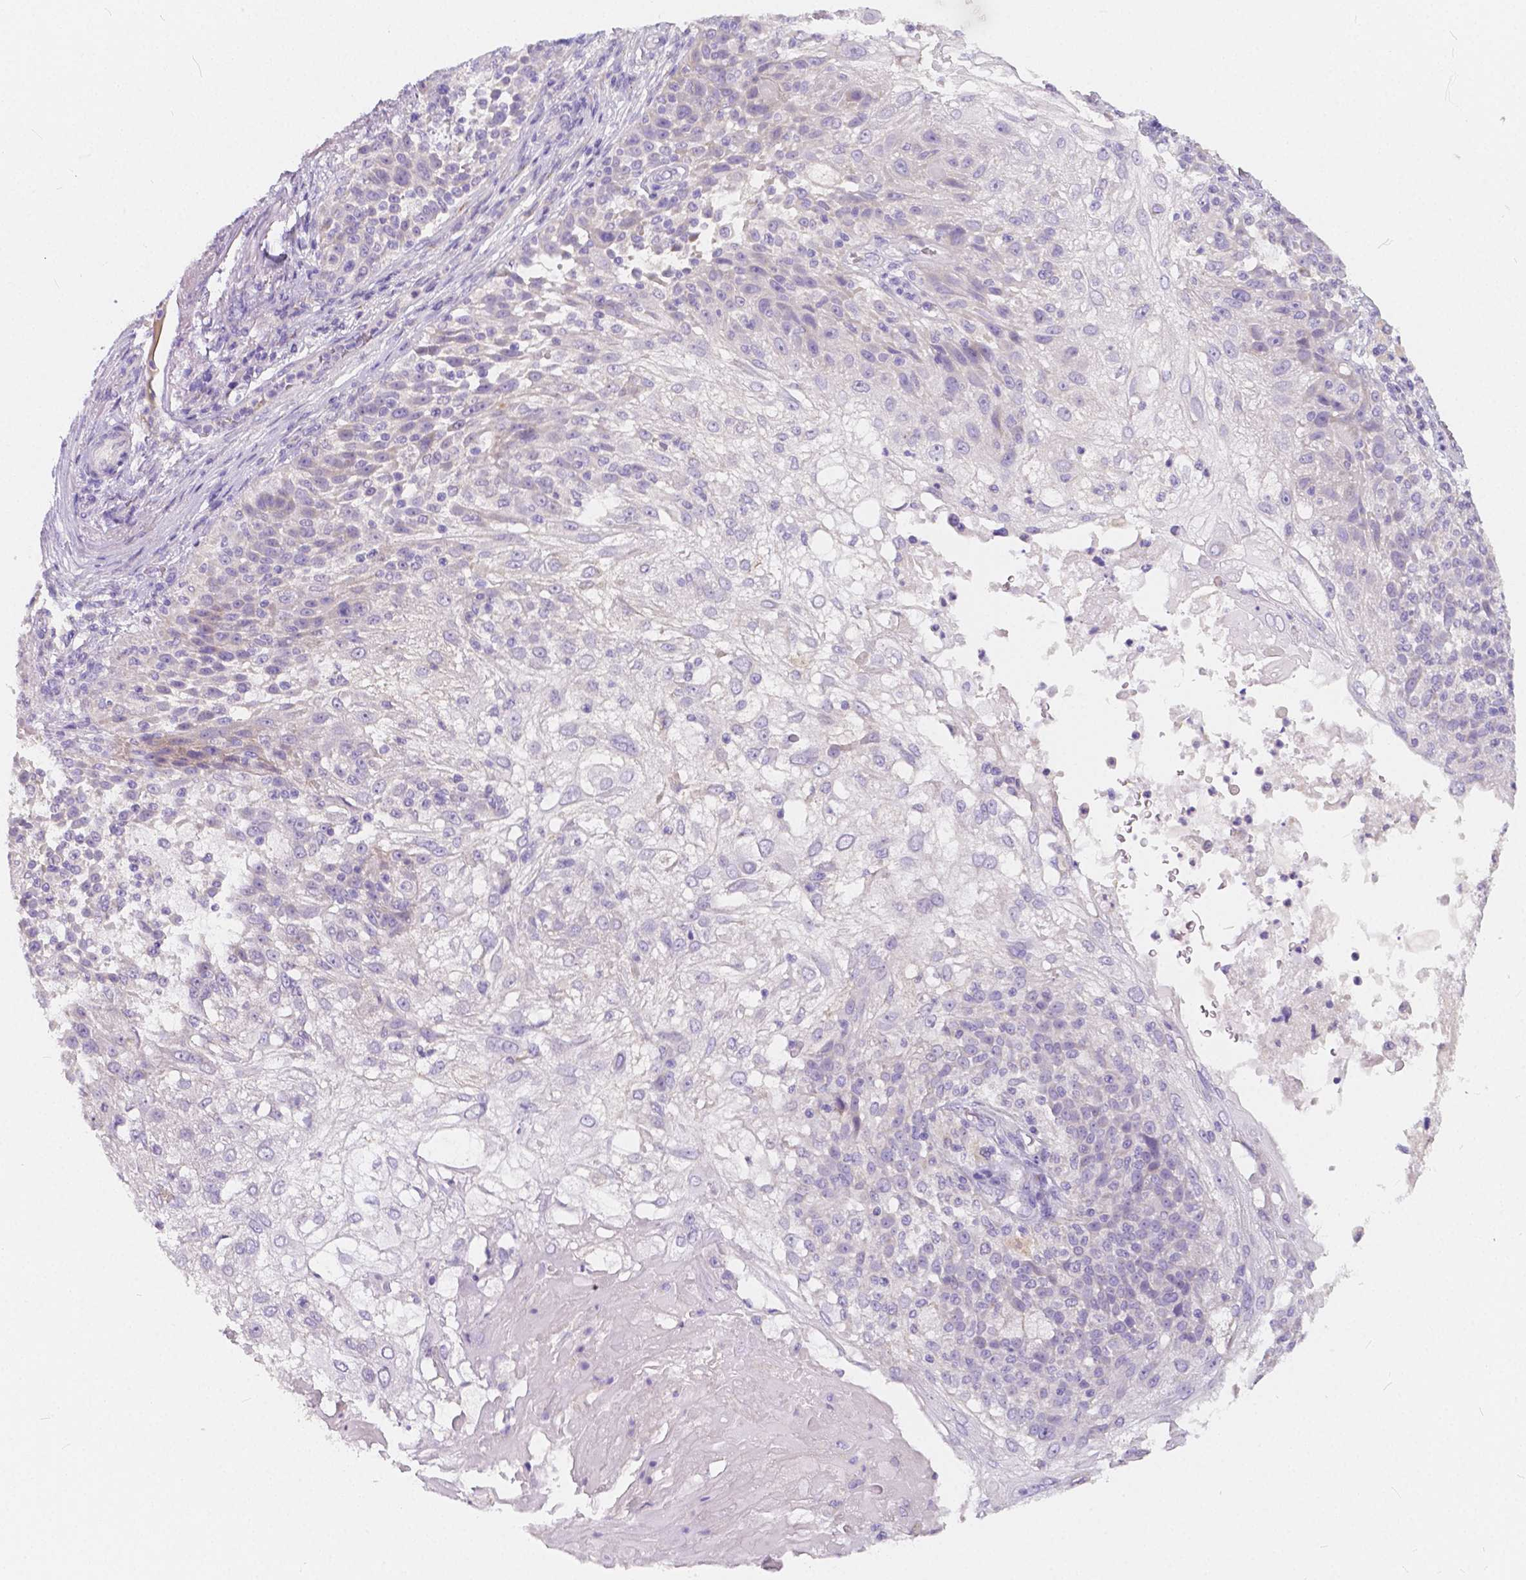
{"staining": {"intensity": "negative", "quantity": "none", "location": "none"}, "tissue": "skin cancer", "cell_type": "Tumor cells", "image_type": "cancer", "snomed": [{"axis": "morphology", "description": "Normal tissue, NOS"}, {"axis": "morphology", "description": "Squamous cell carcinoma, NOS"}, {"axis": "topography", "description": "Skin"}], "caption": "The micrograph demonstrates no significant expression in tumor cells of squamous cell carcinoma (skin). (Stains: DAB immunohistochemistry (IHC) with hematoxylin counter stain, Microscopy: brightfield microscopy at high magnification).", "gene": "RNF186", "patient": {"sex": "female", "age": 83}}